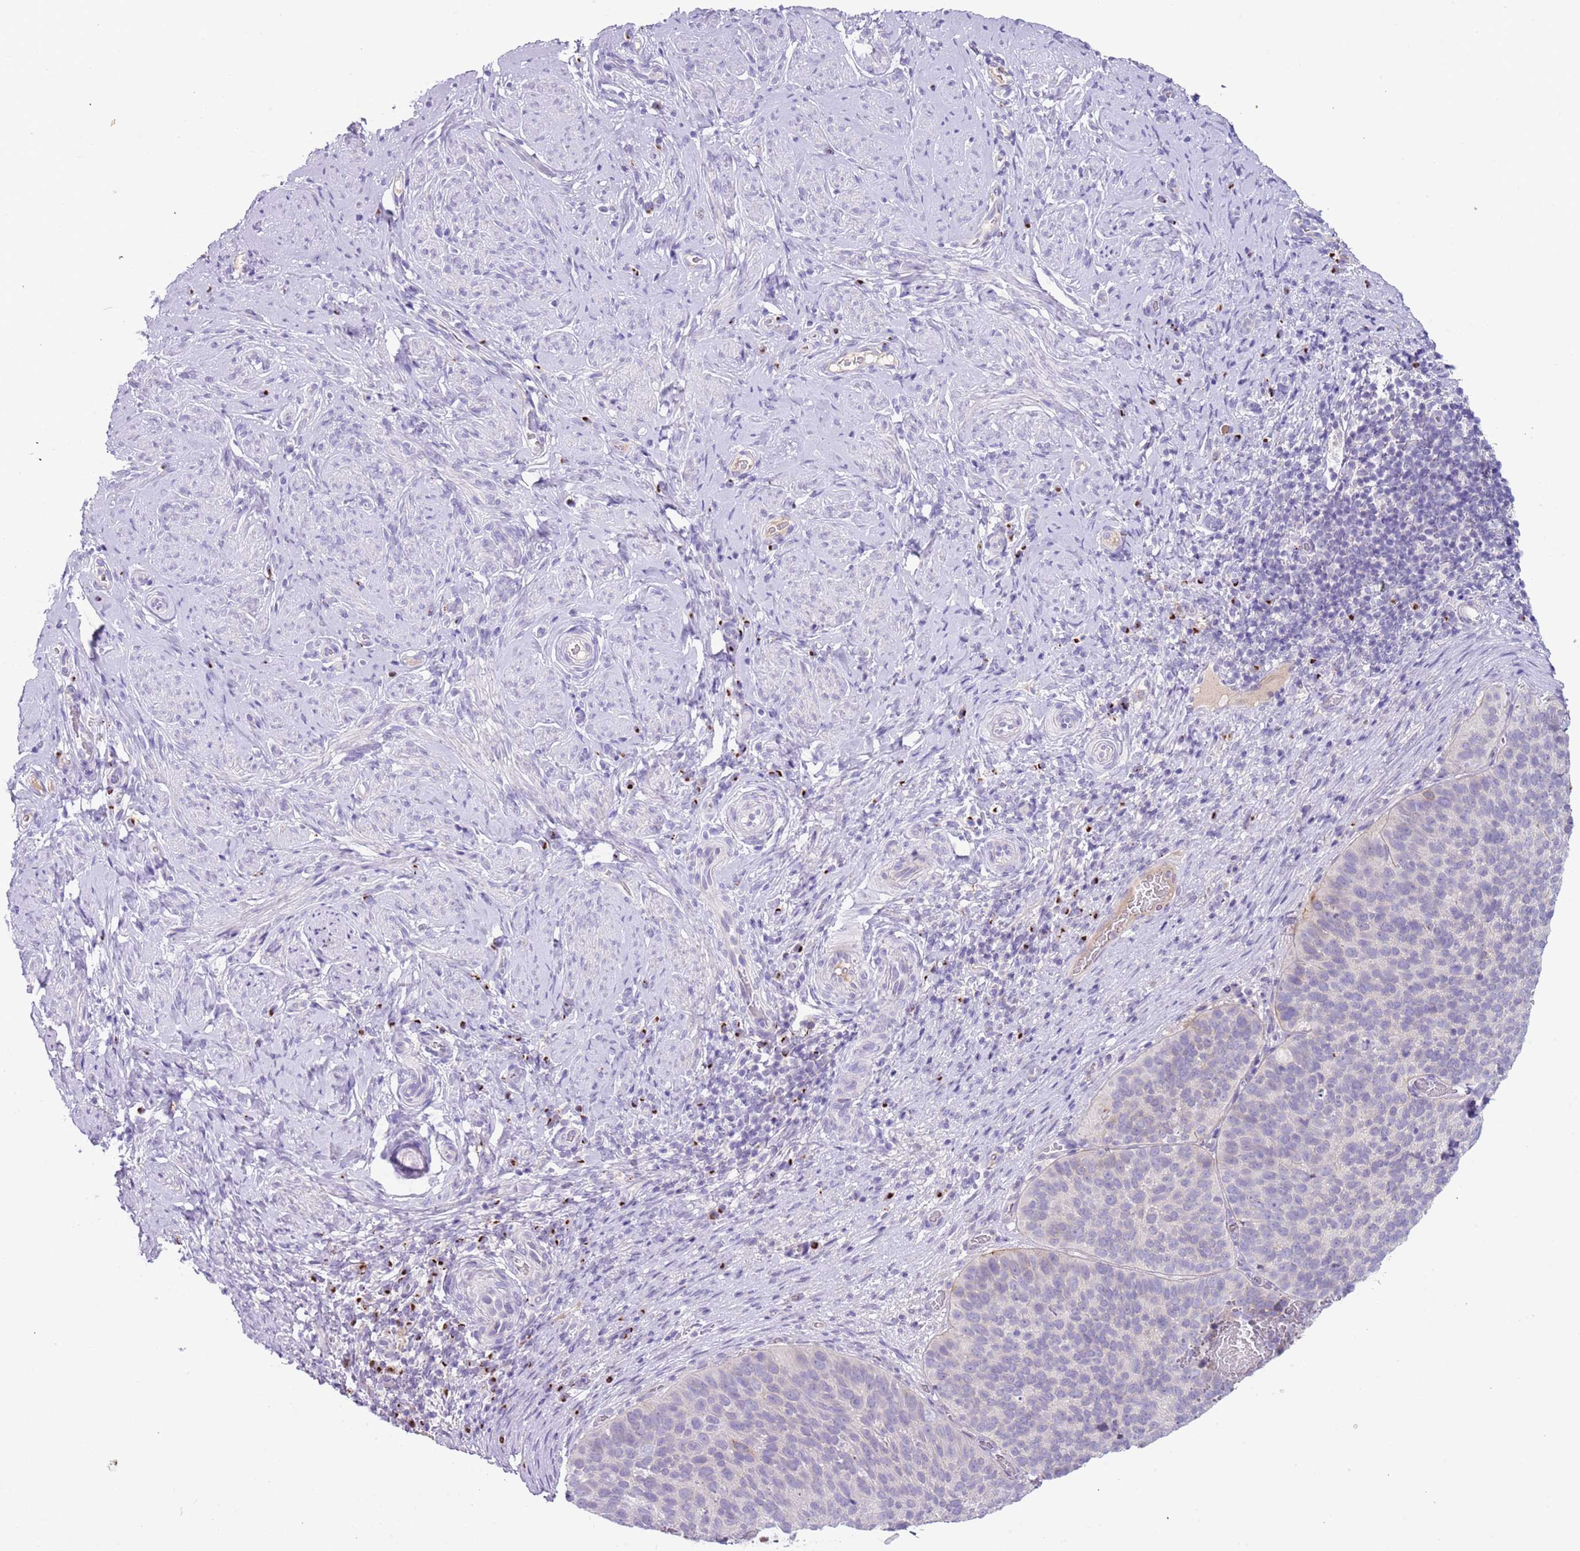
{"staining": {"intensity": "negative", "quantity": "none", "location": "none"}, "tissue": "cervical cancer", "cell_type": "Tumor cells", "image_type": "cancer", "snomed": [{"axis": "morphology", "description": "Squamous cell carcinoma, NOS"}, {"axis": "topography", "description": "Cervix"}], "caption": "There is no significant staining in tumor cells of cervical cancer.", "gene": "C2CD3", "patient": {"sex": "female", "age": 80}}